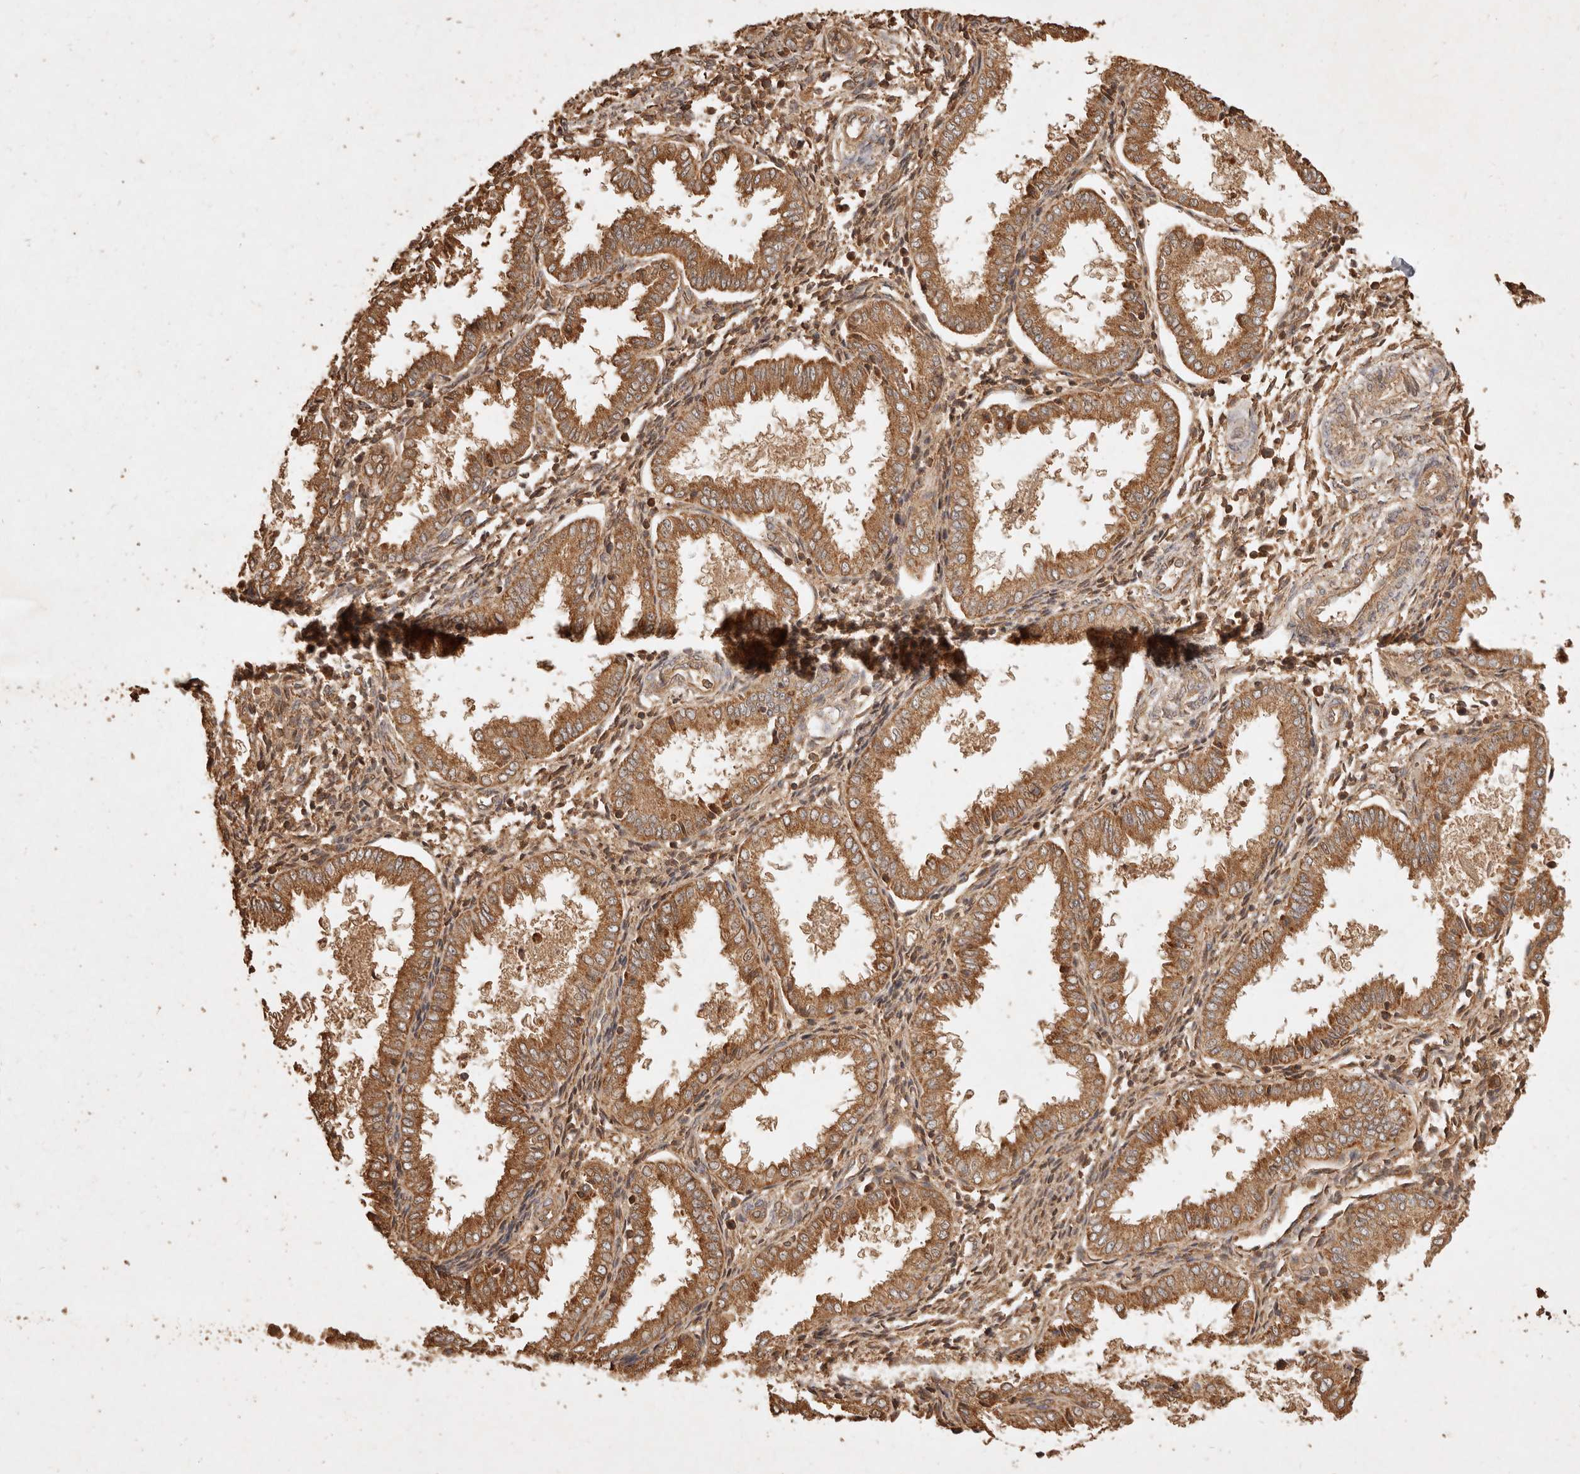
{"staining": {"intensity": "moderate", "quantity": "25%-75%", "location": "cytoplasmic/membranous"}, "tissue": "endometrium", "cell_type": "Cells in endometrial stroma", "image_type": "normal", "snomed": [{"axis": "morphology", "description": "Normal tissue, NOS"}, {"axis": "topography", "description": "Endometrium"}], "caption": "Immunohistochemical staining of normal endometrium displays moderate cytoplasmic/membranous protein positivity in approximately 25%-75% of cells in endometrial stroma.", "gene": "FAM180B", "patient": {"sex": "female", "age": 33}}